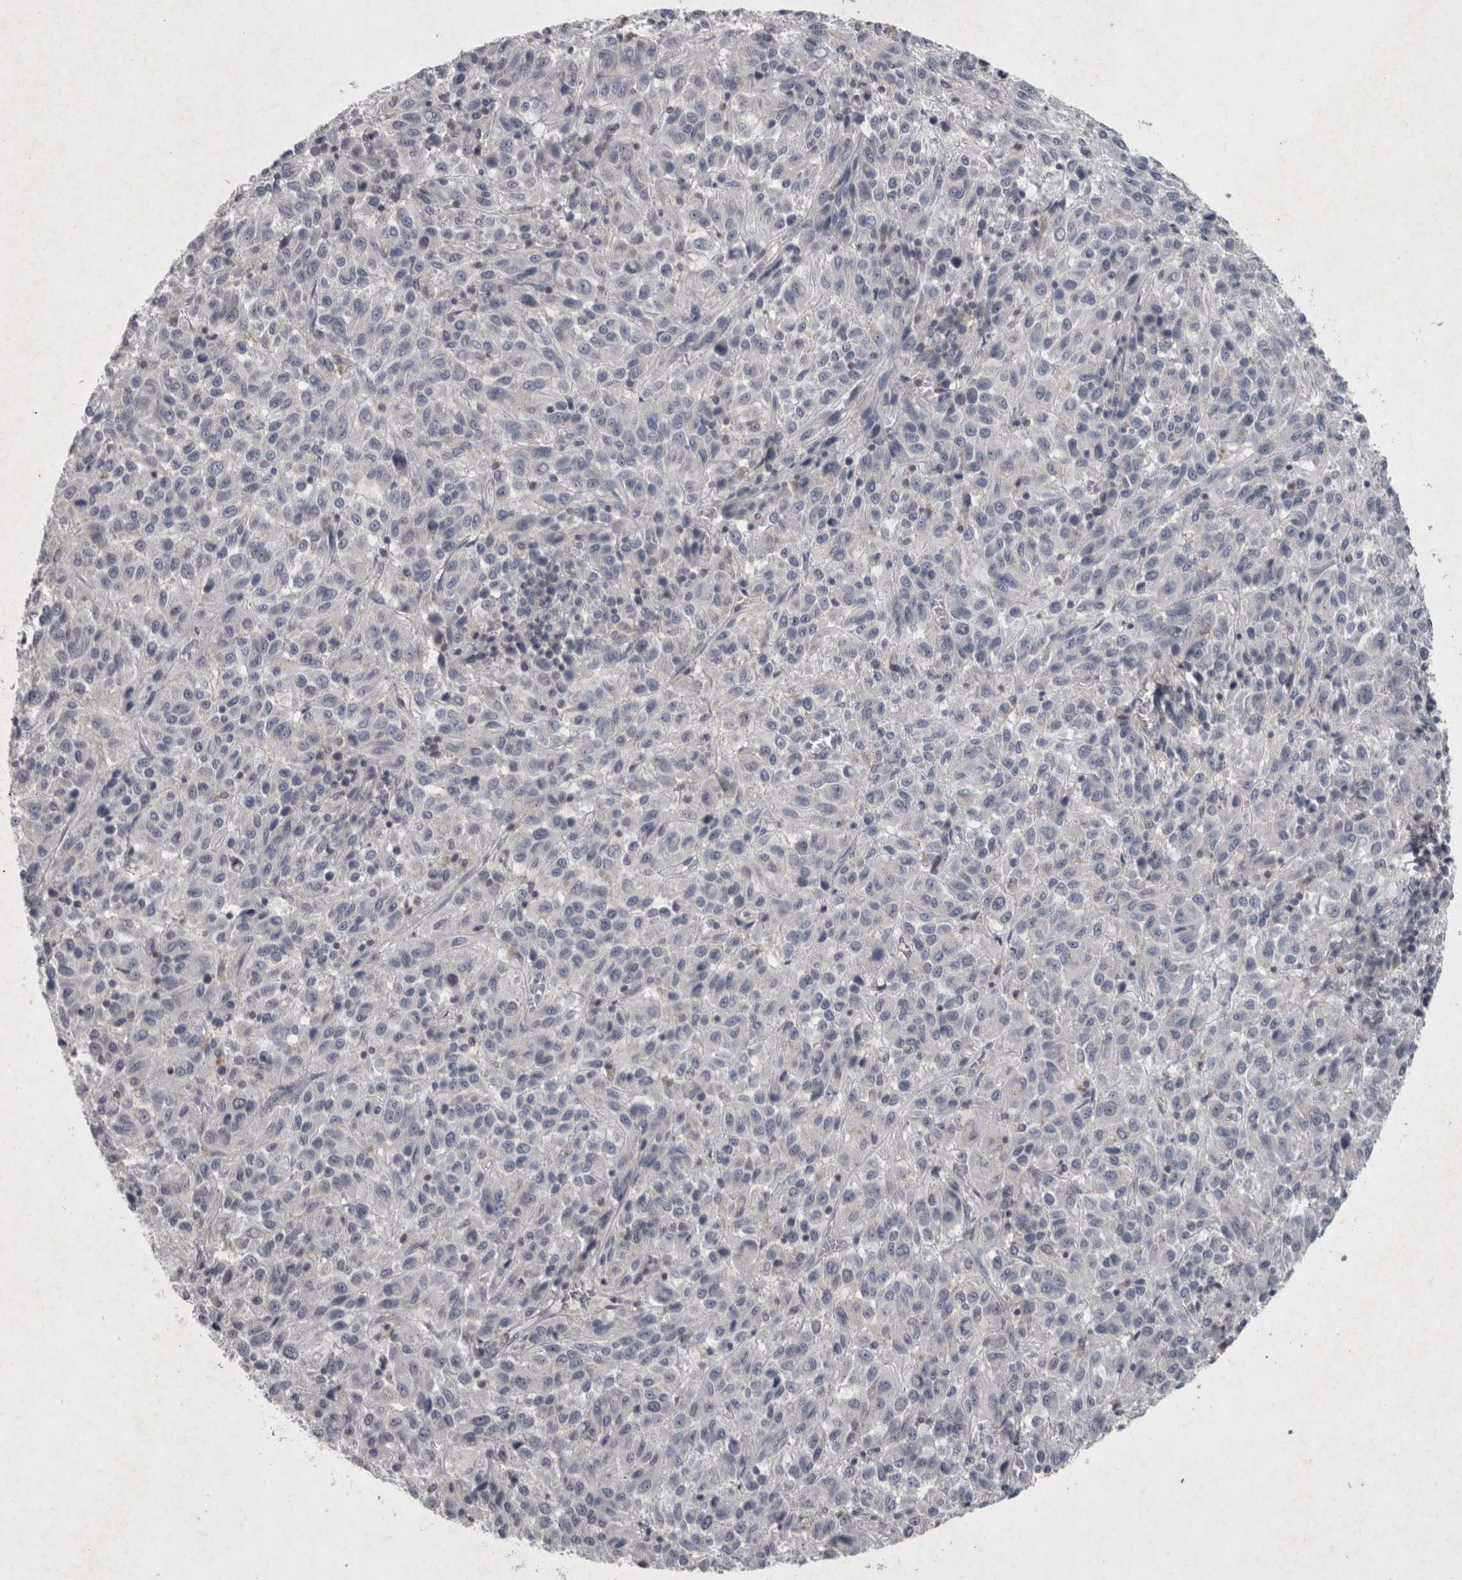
{"staining": {"intensity": "negative", "quantity": "none", "location": "none"}, "tissue": "melanoma", "cell_type": "Tumor cells", "image_type": "cancer", "snomed": [{"axis": "morphology", "description": "Malignant melanoma, Metastatic site"}, {"axis": "topography", "description": "Lung"}], "caption": "The IHC photomicrograph has no significant staining in tumor cells of melanoma tissue.", "gene": "WNT7A", "patient": {"sex": "male", "age": 64}}